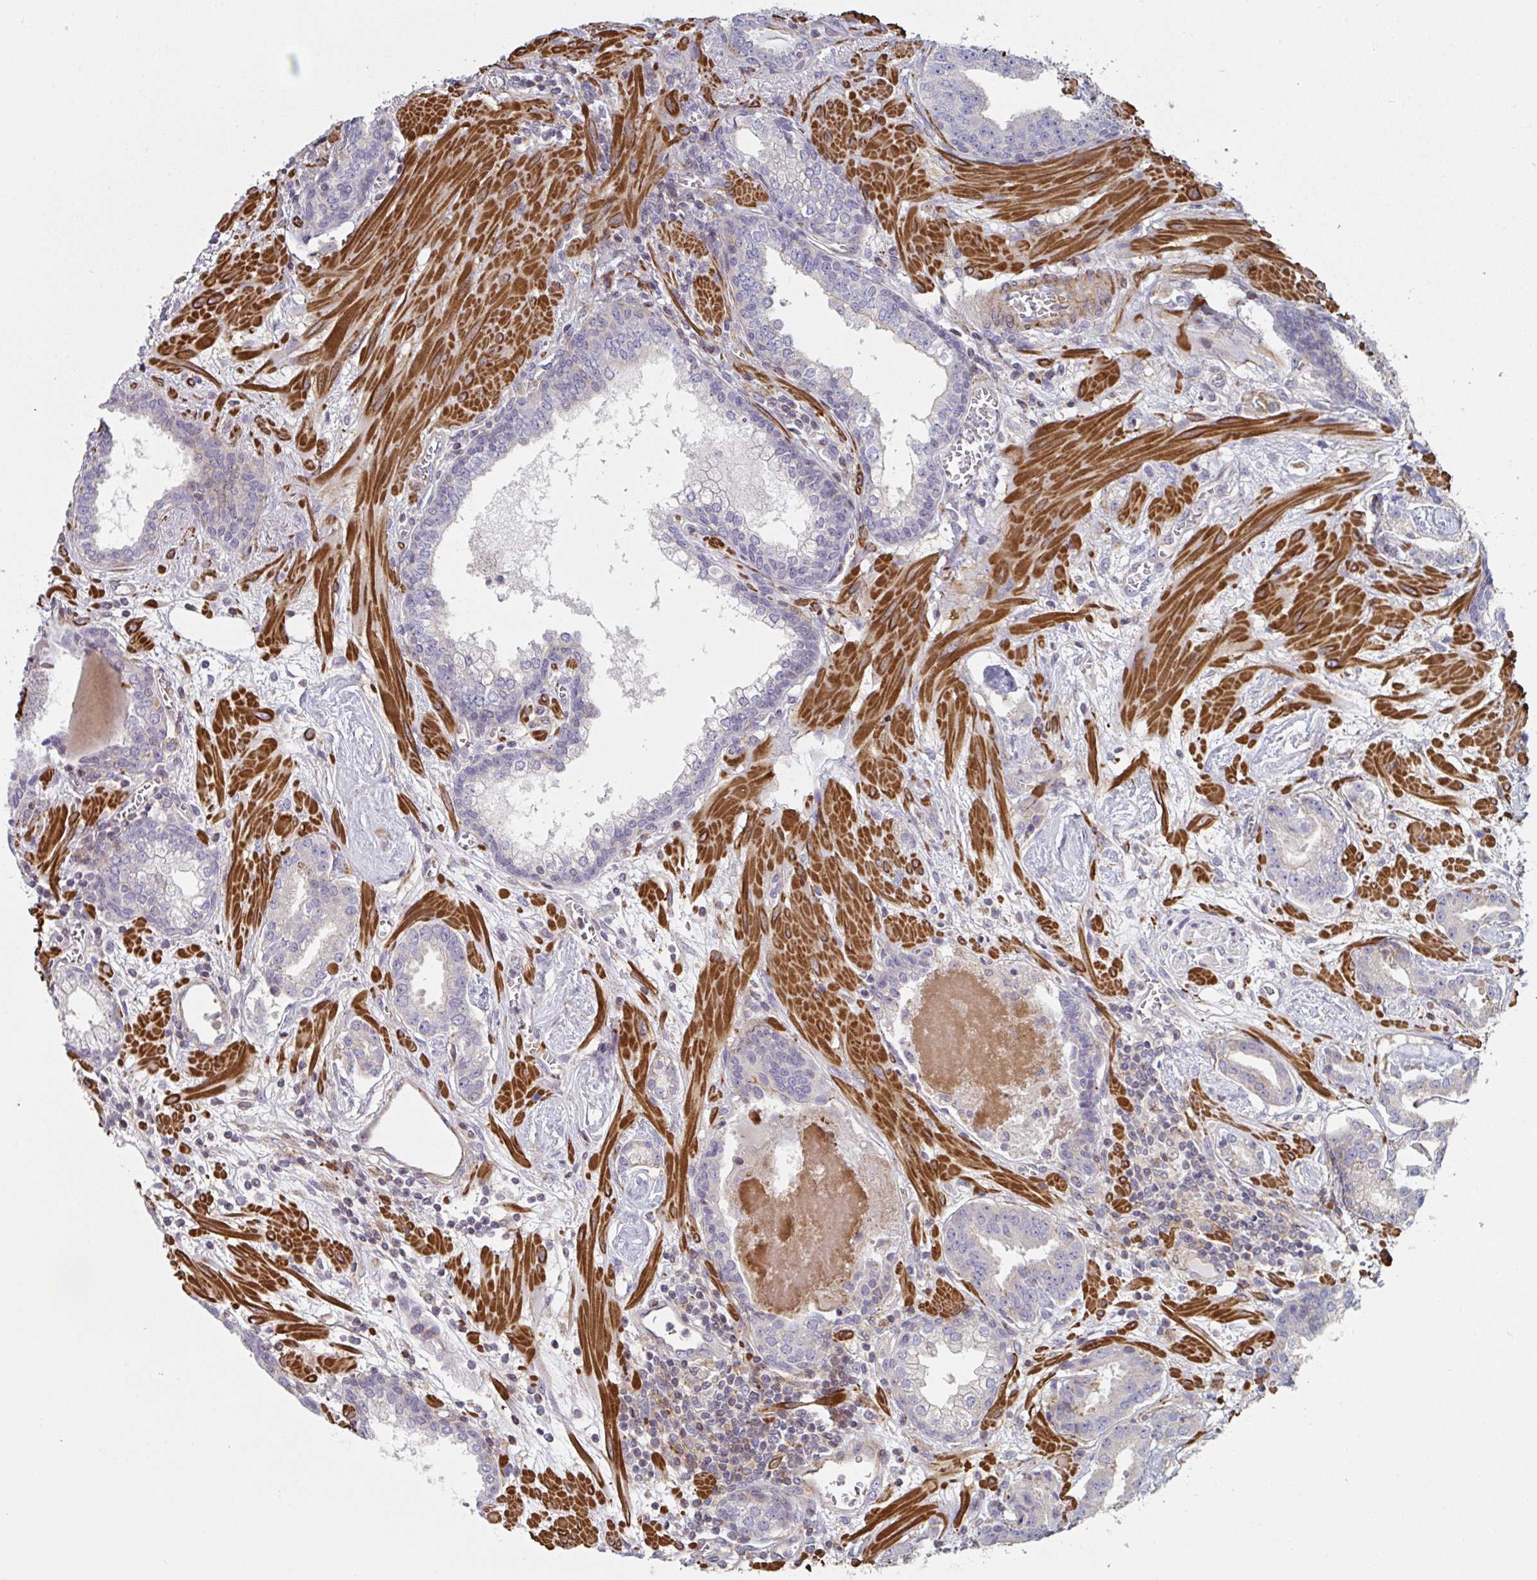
{"staining": {"intensity": "negative", "quantity": "none", "location": "none"}, "tissue": "prostate cancer", "cell_type": "Tumor cells", "image_type": "cancer", "snomed": [{"axis": "morphology", "description": "Adenocarcinoma, Low grade"}, {"axis": "topography", "description": "Prostate"}], "caption": "High magnification brightfield microscopy of adenocarcinoma (low-grade) (prostate) stained with DAB (3,3'-diaminobenzidine) (brown) and counterstained with hematoxylin (blue): tumor cells show no significant positivity.", "gene": "FZD2", "patient": {"sex": "male", "age": 62}}